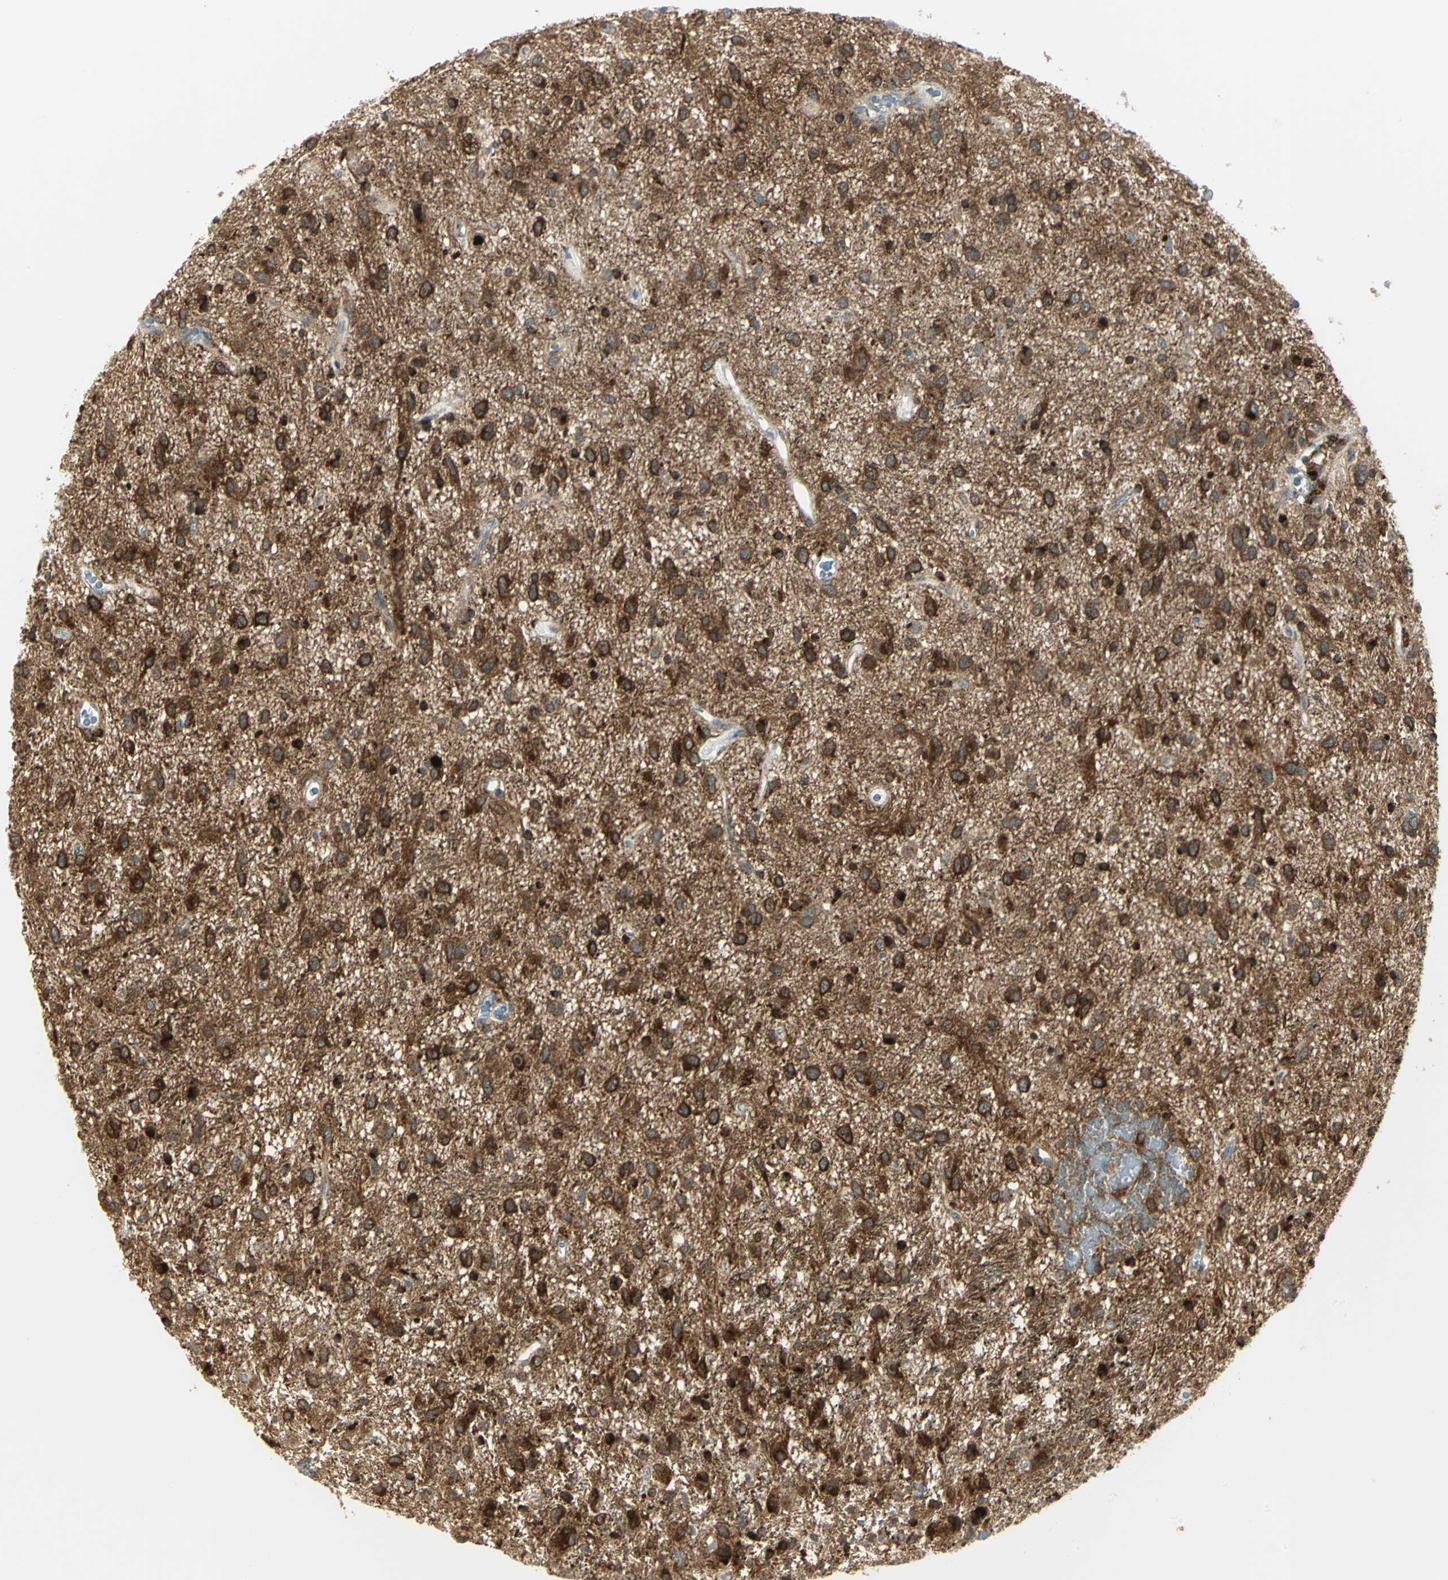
{"staining": {"intensity": "strong", "quantity": ">75%", "location": "cytoplasmic/membranous"}, "tissue": "glioma", "cell_type": "Tumor cells", "image_type": "cancer", "snomed": [{"axis": "morphology", "description": "Glioma, malignant, Low grade"}, {"axis": "topography", "description": "Brain"}], "caption": "Strong cytoplasmic/membranous expression is seen in approximately >75% of tumor cells in malignant low-grade glioma.", "gene": "MAPK8IP3", "patient": {"sex": "male", "age": 77}}